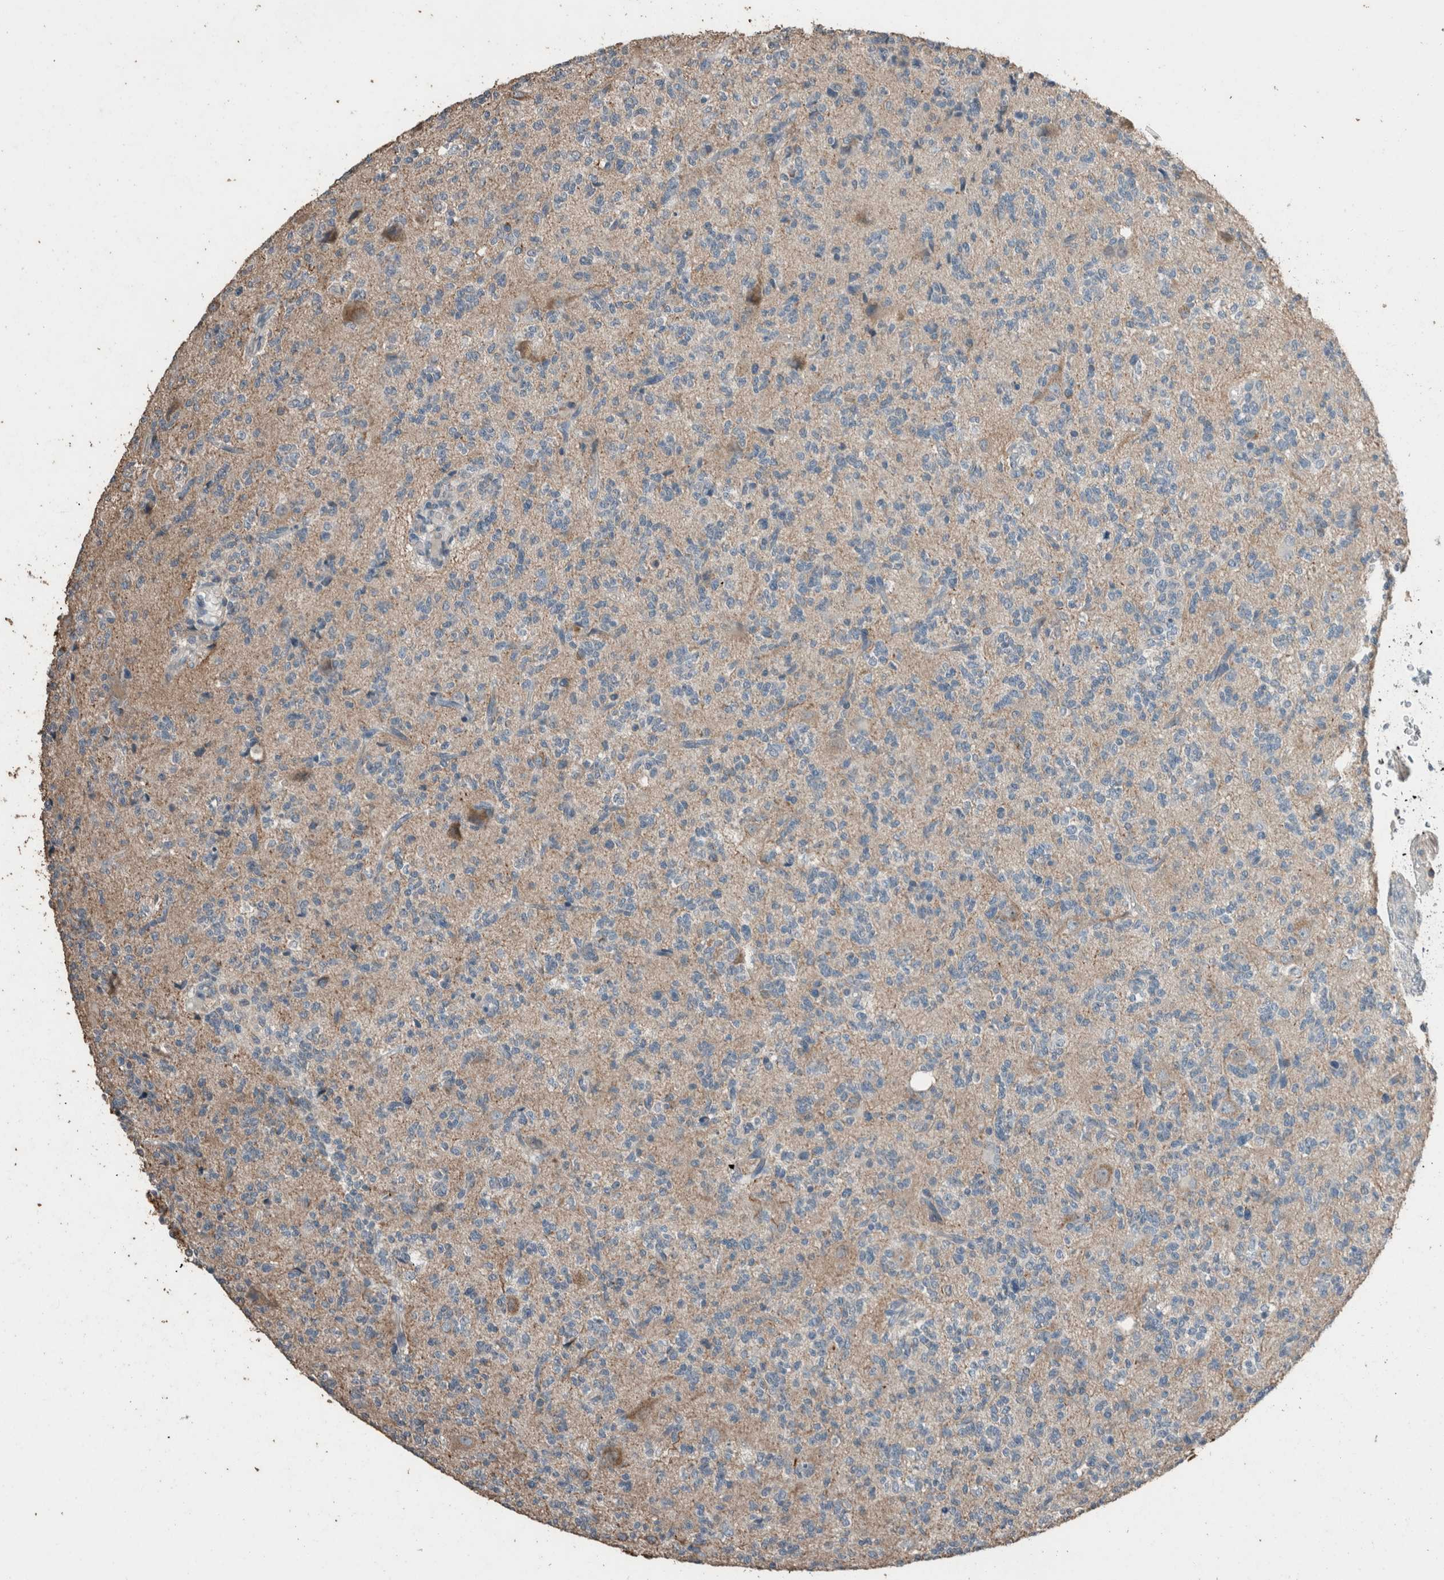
{"staining": {"intensity": "negative", "quantity": "none", "location": "none"}, "tissue": "glioma", "cell_type": "Tumor cells", "image_type": "cancer", "snomed": [{"axis": "morphology", "description": "Glioma, malignant, High grade"}, {"axis": "topography", "description": "Brain"}], "caption": "Human malignant glioma (high-grade) stained for a protein using immunohistochemistry (IHC) demonstrates no staining in tumor cells.", "gene": "ACVR2B", "patient": {"sex": "female", "age": 62}}